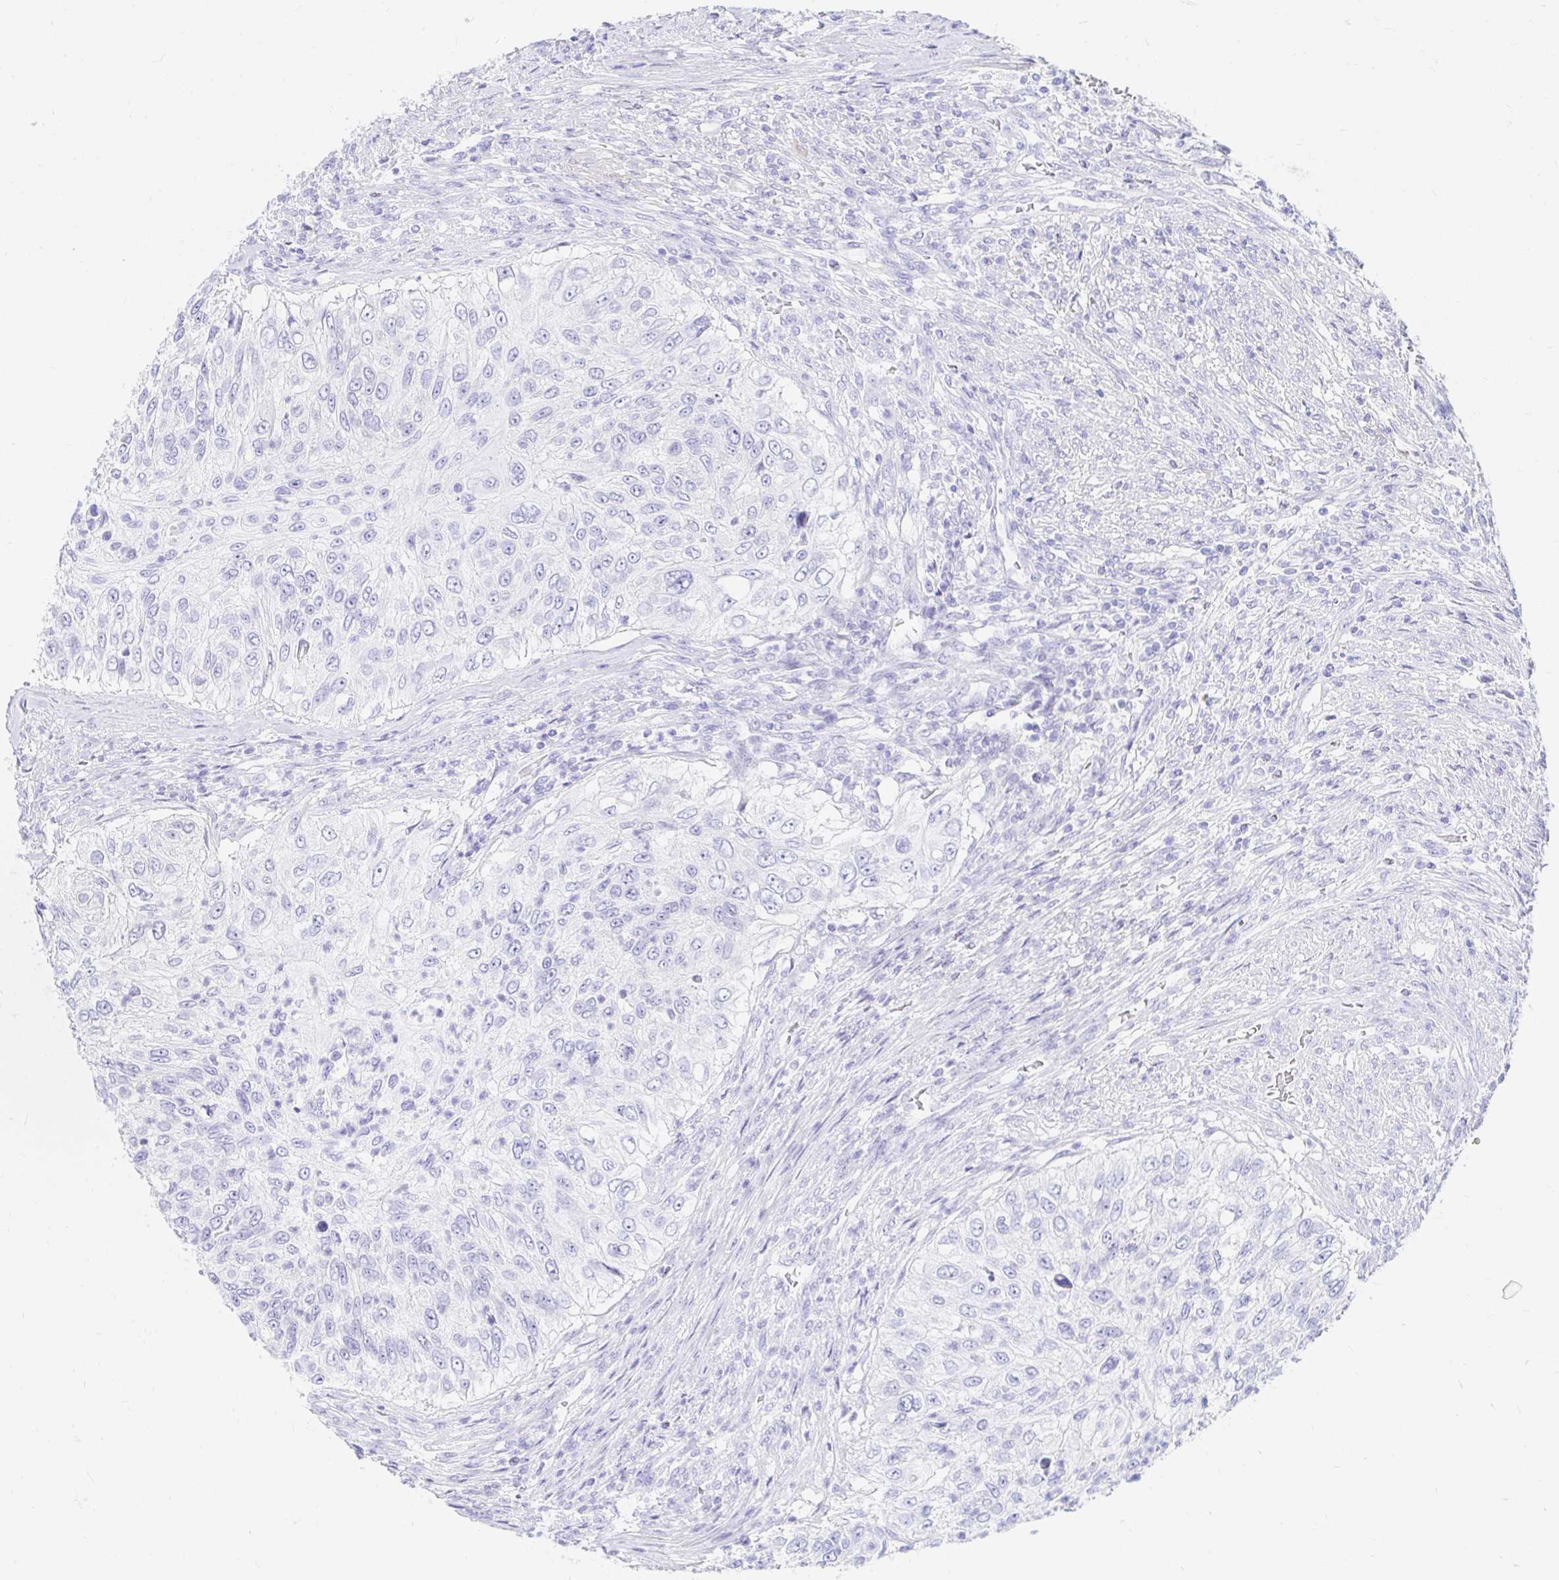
{"staining": {"intensity": "negative", "quantity": "none", "location": "none"}, "tissue": "urothelial cancer", "cell_type": "Tumor cells", "image_type": "cancer", "snomed": [{"axis": "morphology", "description": "Urothelial carcinoma, High grade"}, {"axis": "topography", "description": "Urinary bladder"}], "caption": "DAB immunohistochemical staining of urothelial carcinoma (high-grade) displays no significant positivity in tumor cells. The staining is performed using DAB brown chromogen with nuclei counter-stained in using hematoxylin.", "gene": "PPP1R1B", "patient": {"sex": "female", "age": 60}}